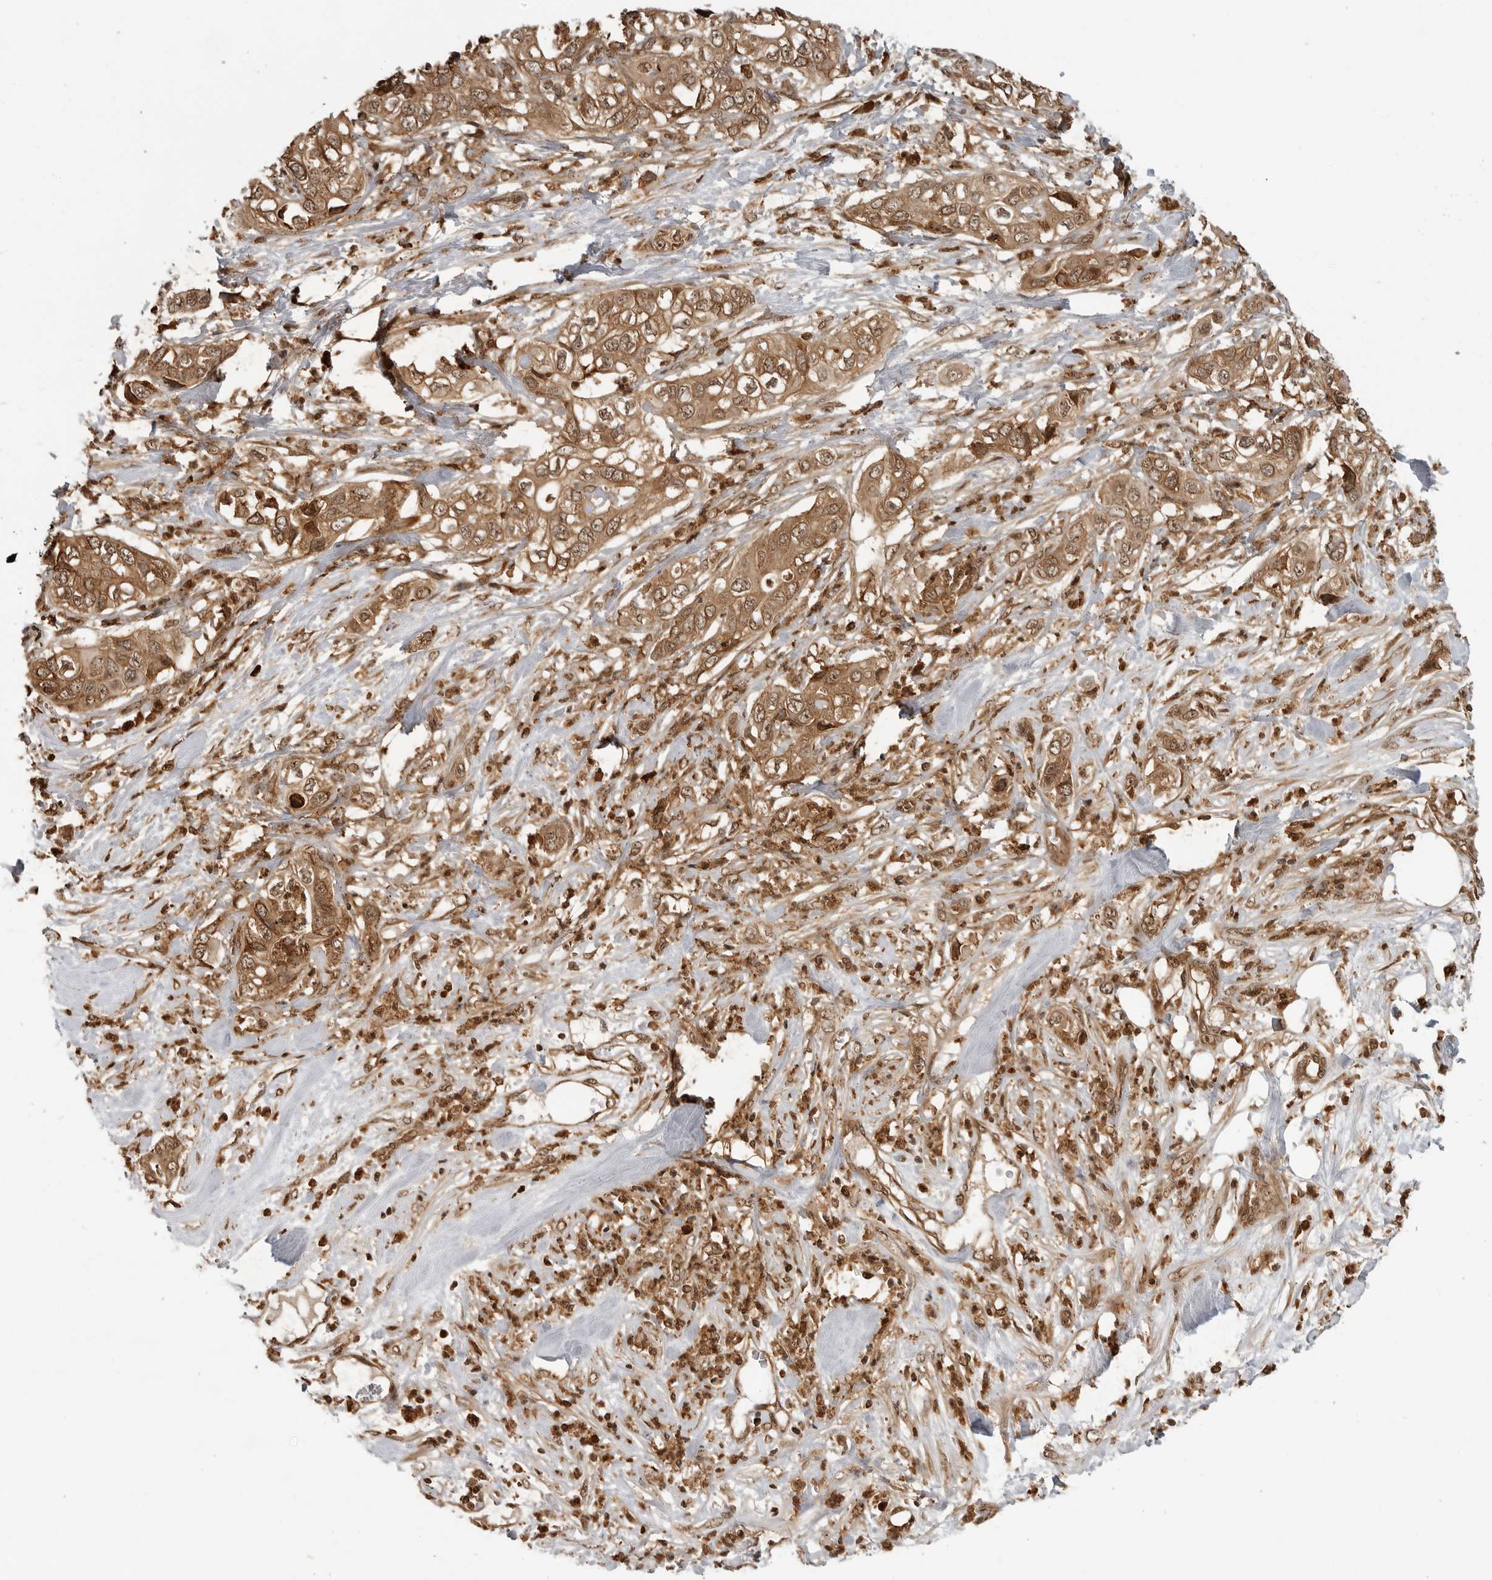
{"staining": {"intensity": "moderate", "quantity": ">75%", "location": "cytoplasmic/membranous,nuclear"}, "tissue": "pancreatic cancer", "cell_type": "Tumor cells", "image_type": "cancer", "snomed": [{"axis": "morphology", "description": "Adenocarcinoma, NOS"}, {"axis": "topography", "description": "Pancreas"}], "caption": "IHC of human pancreatic cancer (adenocarcinoma) displays medium levels of moderate cytoplasmic/membranous and nuclear staining in about >75% of tumor cells.", "gene": "BMP2K", "patient": {"sex": "female", "age": 78}}